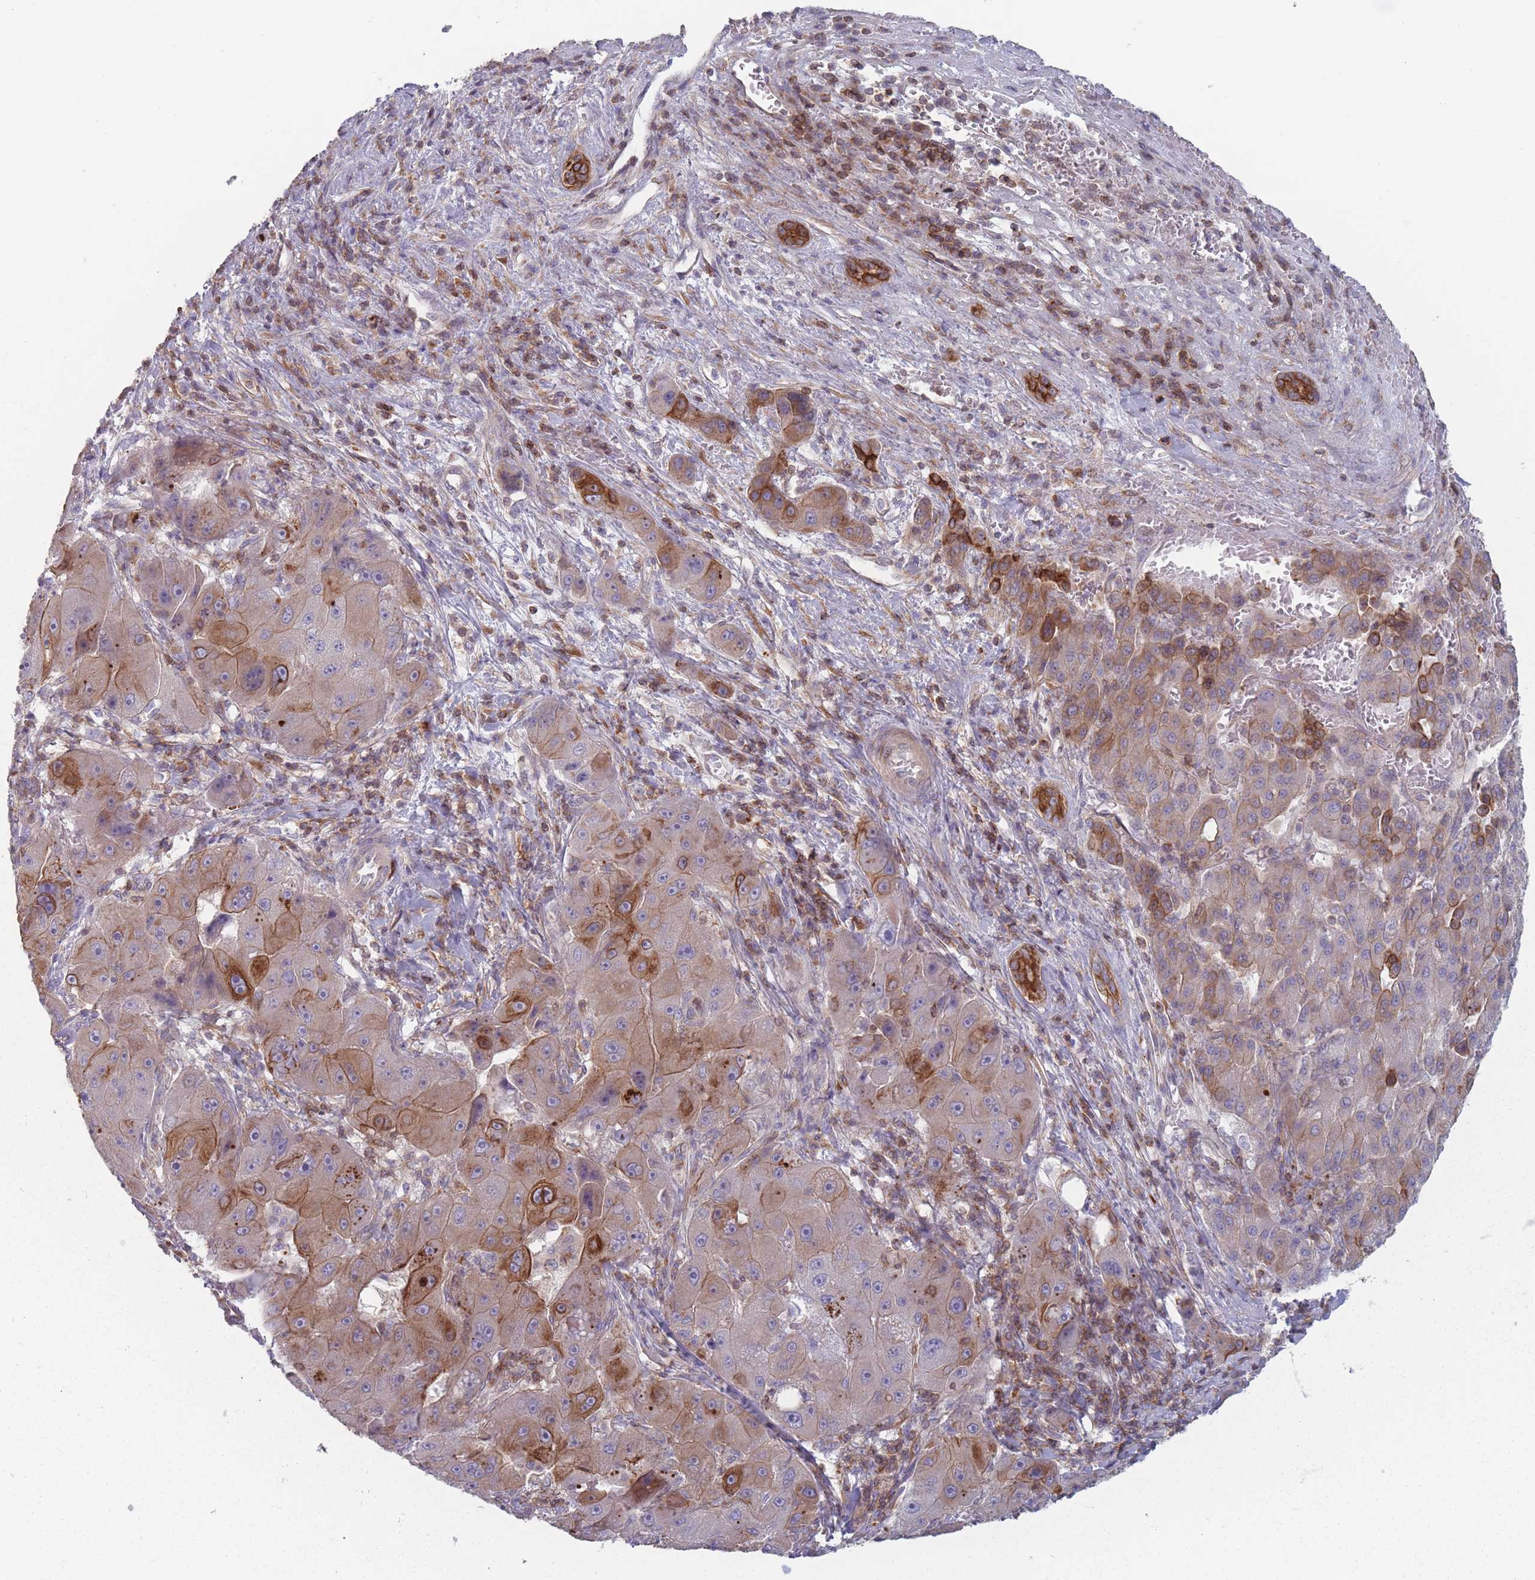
{"staining": {"intensity": "strong", "quantity": "<25%", "location": "cytoplasmic/membranous"}, "tissue": "liver cancer", "cell_type": "Tumor cells", "image_type": "cancer", "snomed": [{"axis": "morphology", "description": "Carcinoma, Hepatocellular, NOS"}, {"axis": "topography", "description": "Liver"}], "caption": "Immunohistochemistry (IHC) (DAB) staining of human liver hepatocellular carcinoma exhibits strong cytoplasmic/membranous protein staining in about <25% of tumor cells.", "gene": "HSBP1L1", "patient": {"sex": "male", "age": 76}}